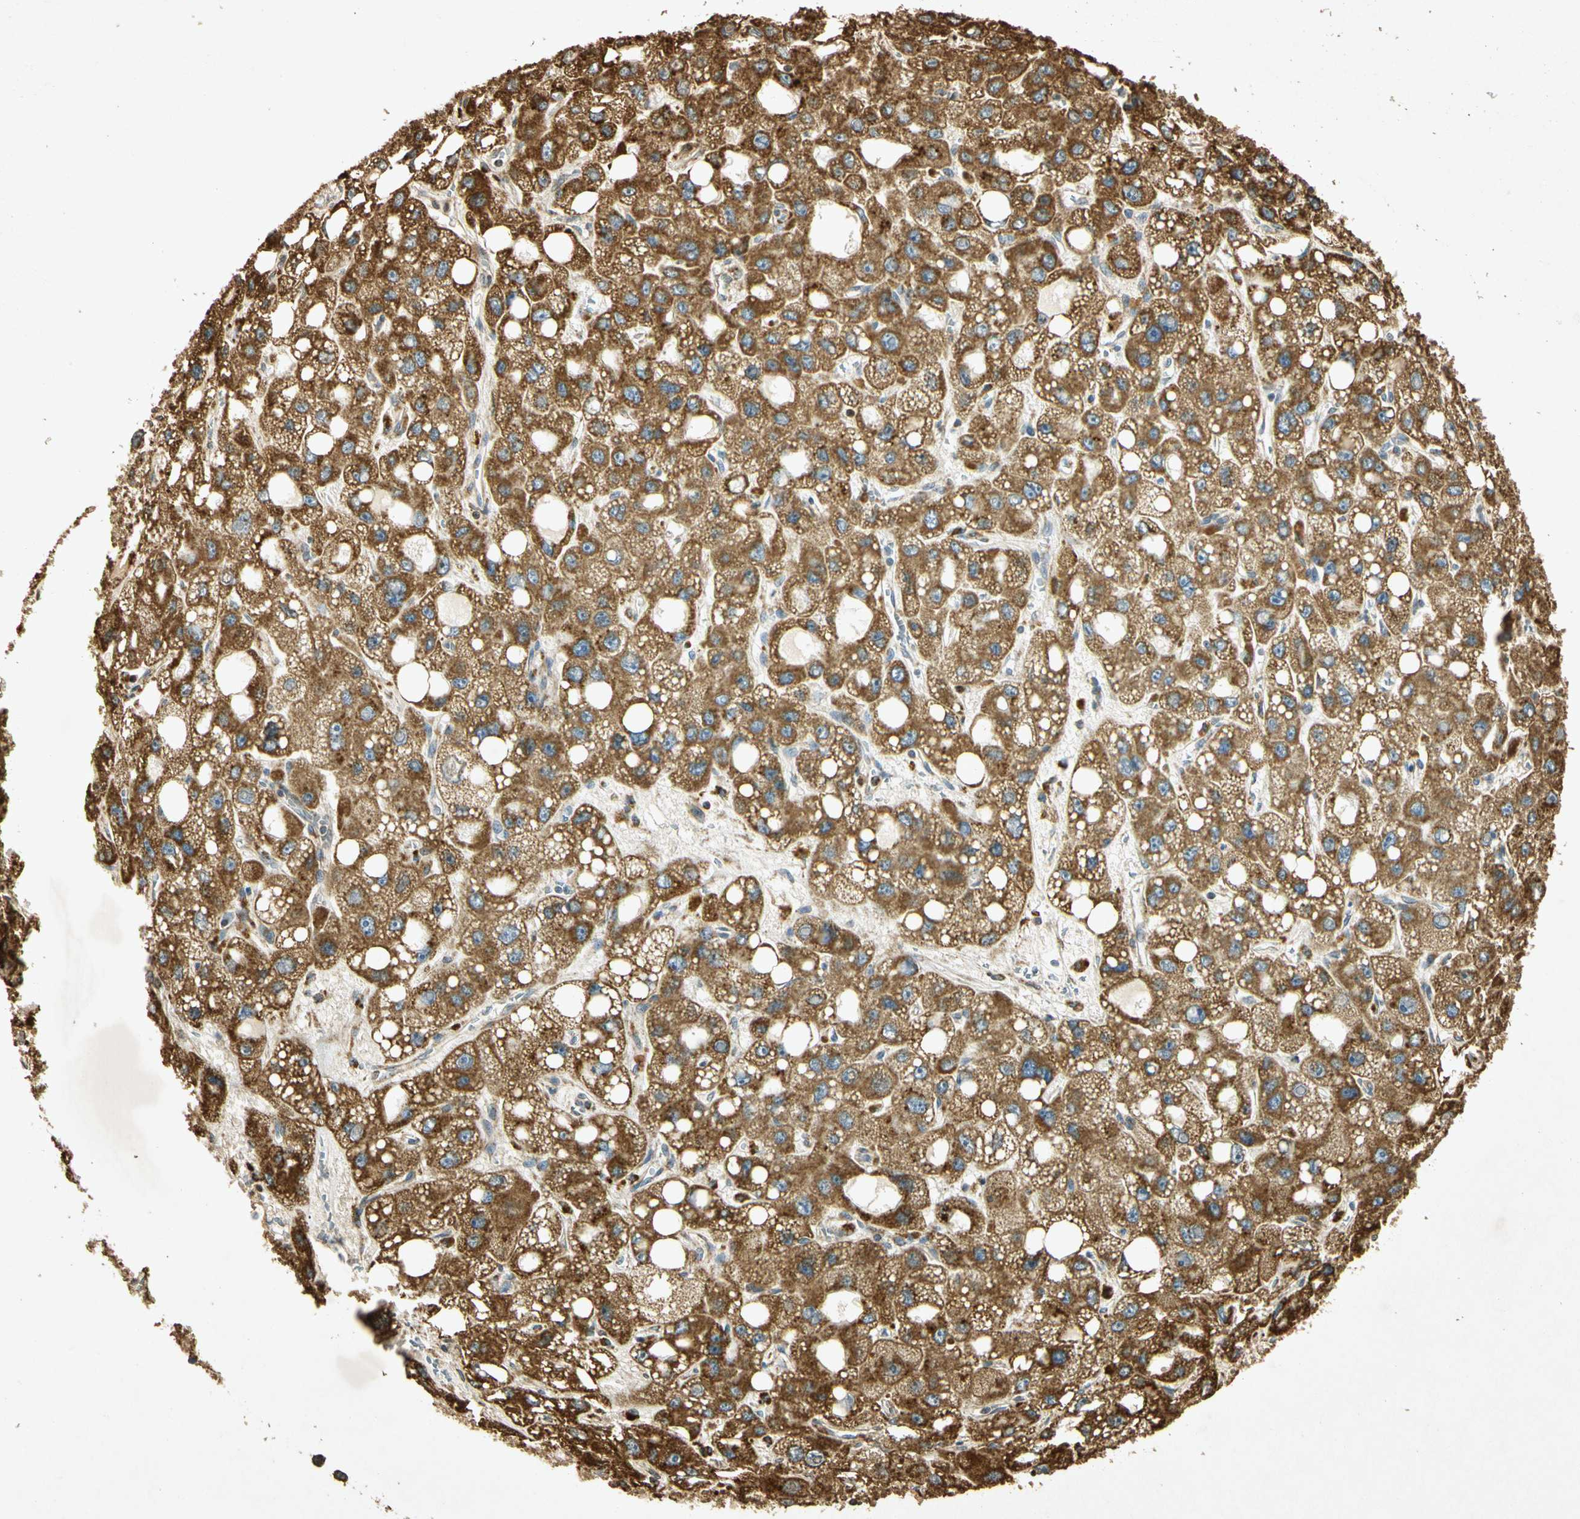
{"staining": {"intensity": "strong", "quantity": ">75%", "location": "cytoplasmic/membranous"}, "tissue": "liver cancer", "cell_type": "Tumor cells", "image_type": "cancer", "snomed": [{"axis": "morphology", "description": "Carcinoma, Hepatocellular, NOS"}, {"axis": "topography", "description": "Liver"}], "caption": "Human liver cancer (hepatocellular carcinoma) stained with a brown dye demonstrates strong cytoplasmic/membranous positive positivity in about >75% of tumor cells.", "gene": "PRDX3", "patient": {"sex": "male", "age": 55}}